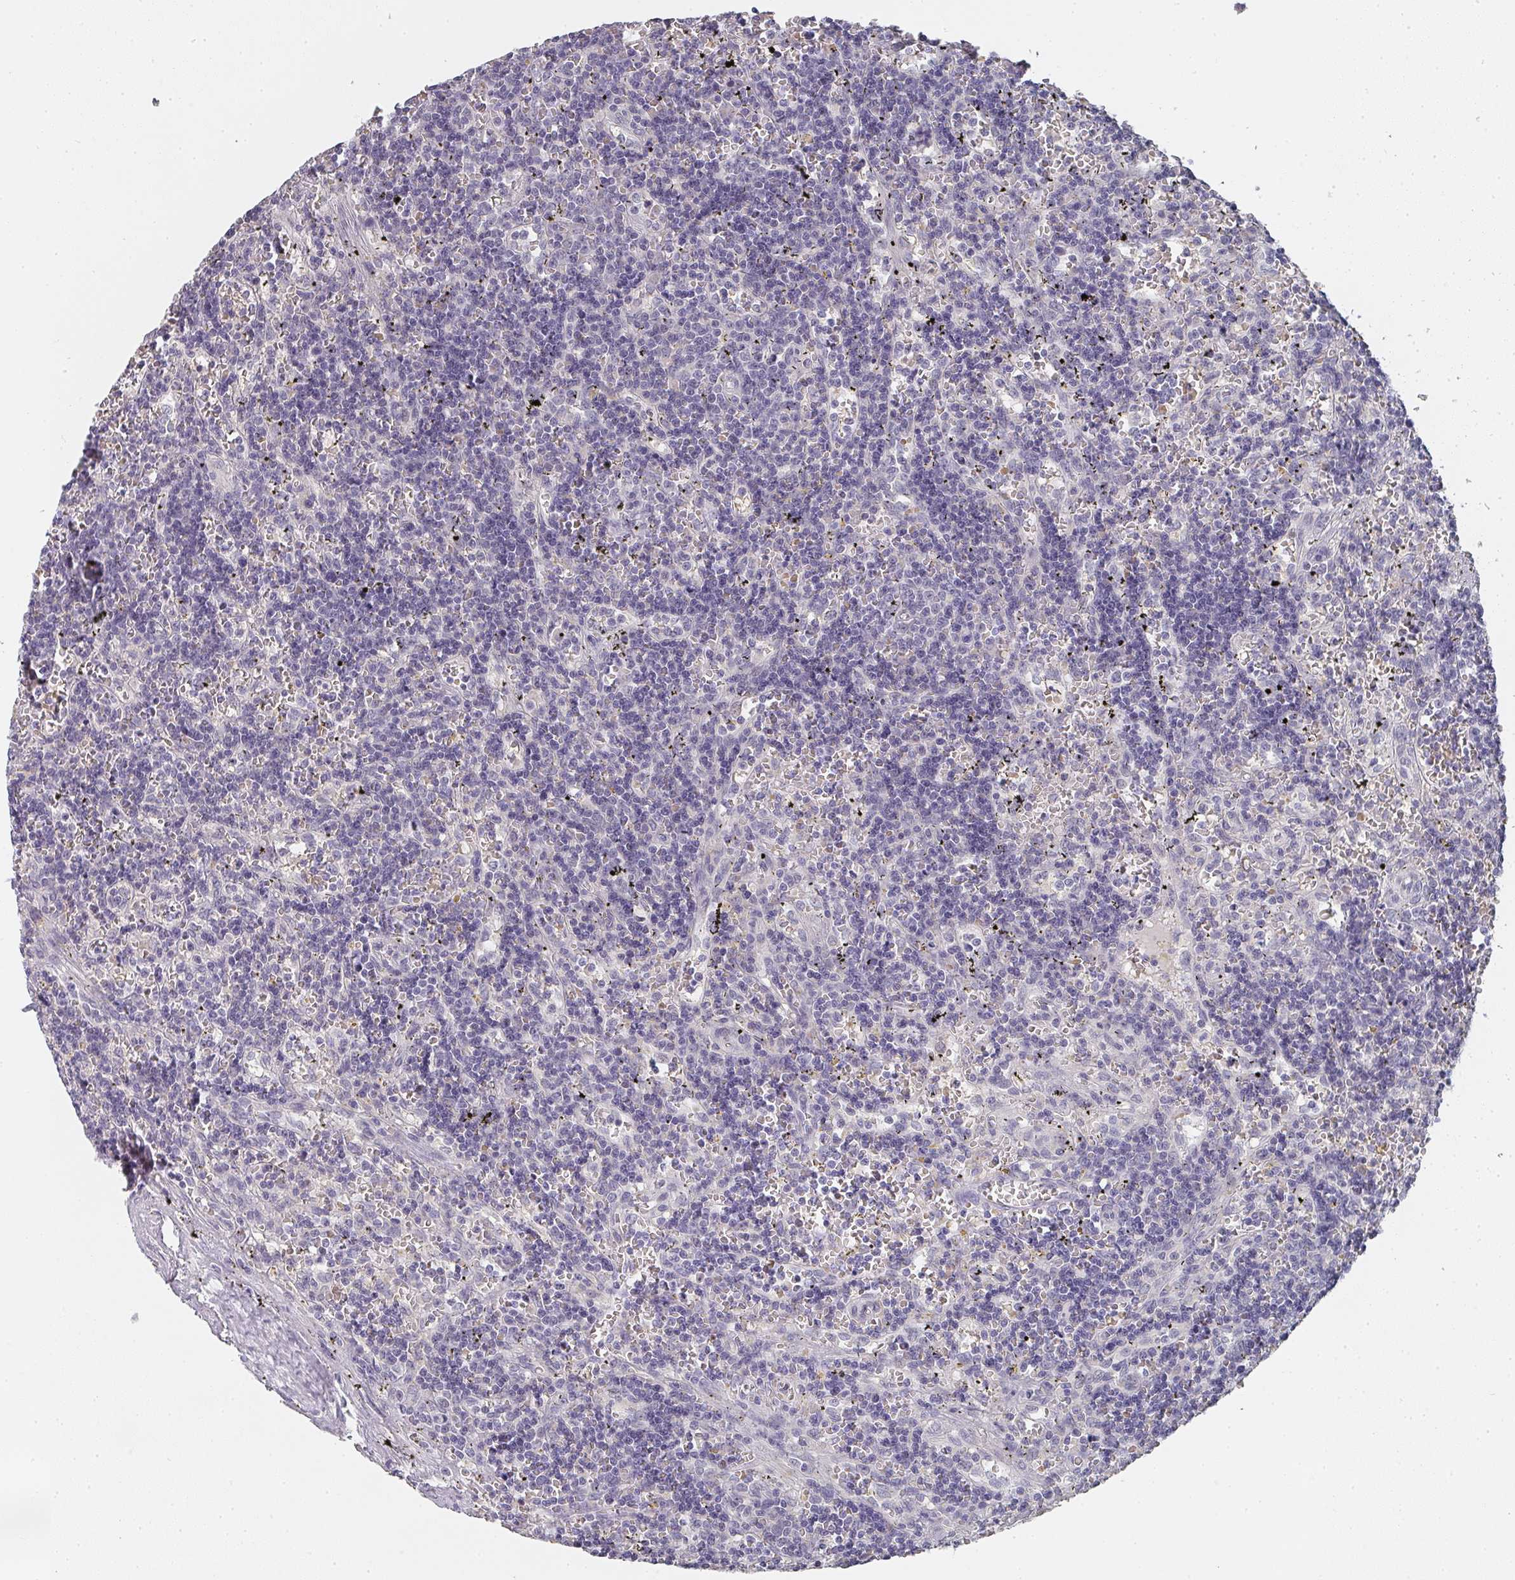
{"staining": {"intensity": "negative", "quantity": "none", "location": "none"}, "tissue": "lymphoma", "cell_type": "Tumor cells", "image_type": "cancer", "snomed": [{"axis": "morphology", "description": "Malignant lymphoma, non-Hodgkin's type, Low grade"}, {"axis": "topography", "description": "Spleen"}], "caption": "The histopathology image shows no significant expression in tumor cells of lymphoma.", "gene": "SHISA2", "patient": {"sex": "male", "age": 60}}